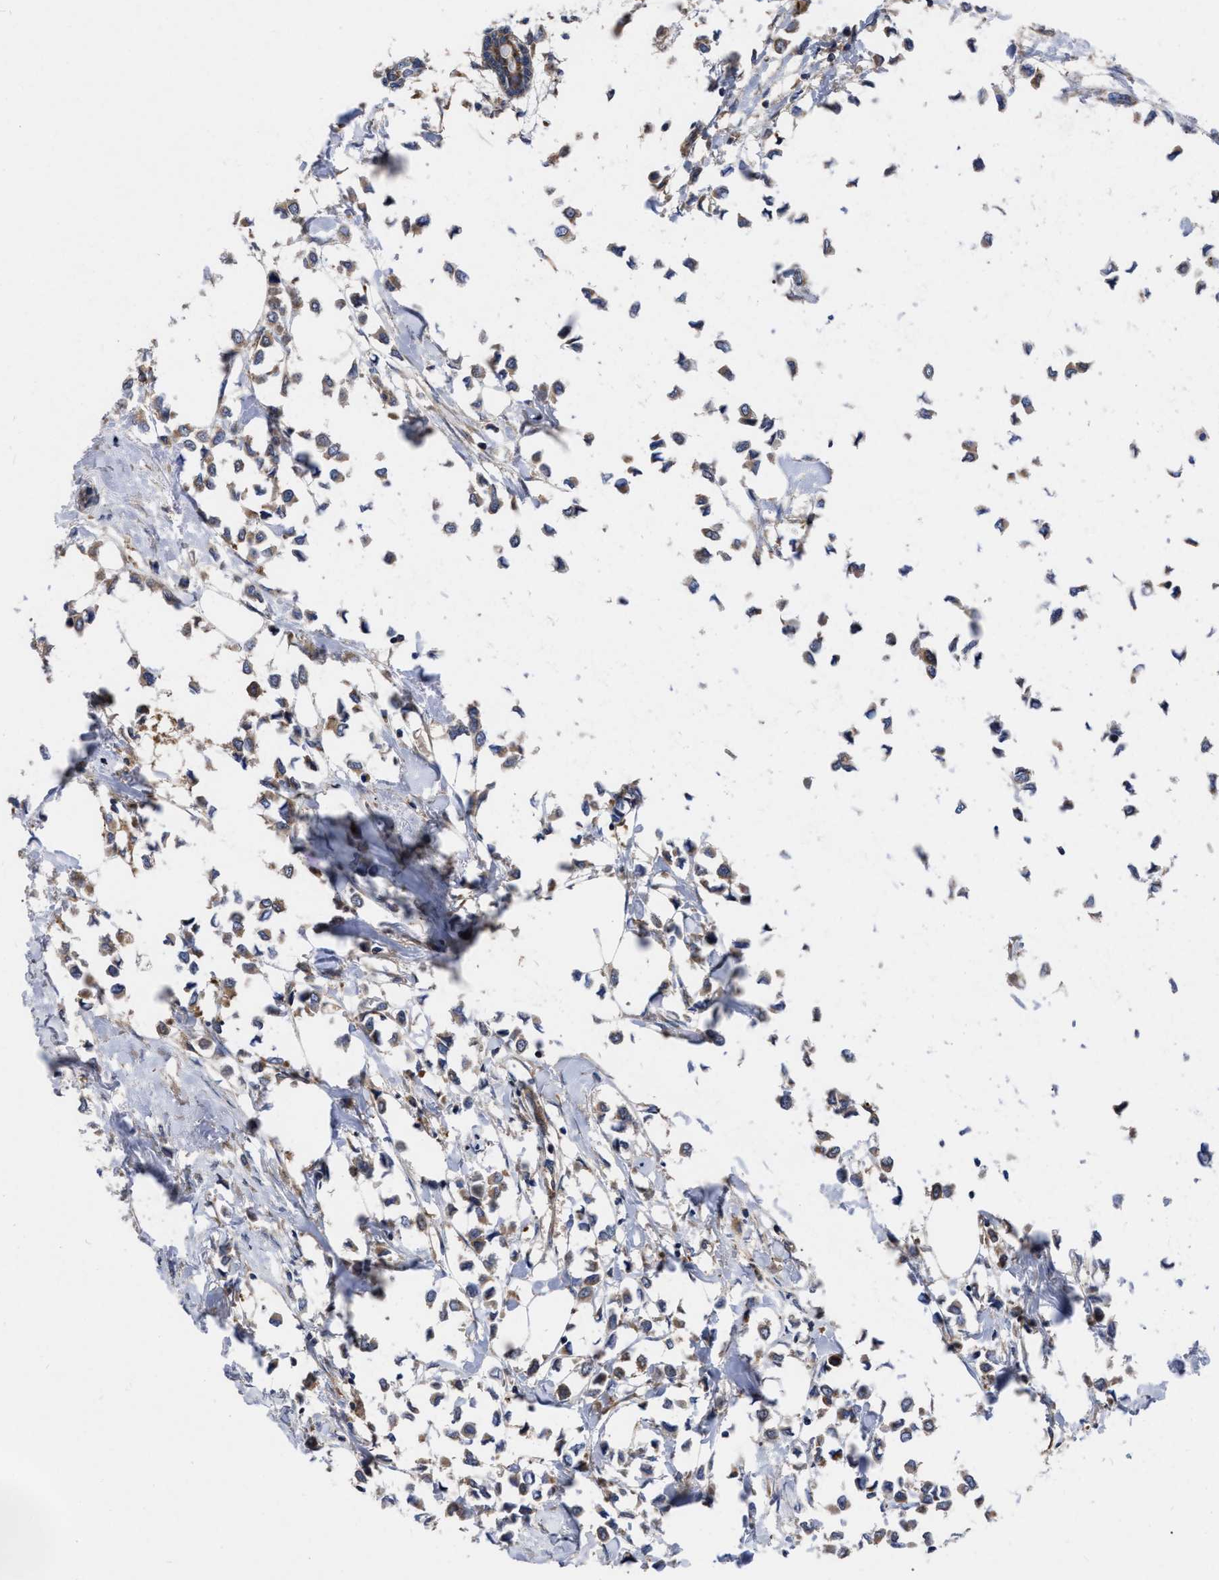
{"staining": {"intensity": "moderate", "quantity": ">75%", "location": "cytoplasmic/membranous"}, "tissue": "breast cancer", "cell_type": "Tumor cells", "image_type": "cancer", "snomed": [{"axis": "morphology", "description": "Lobular carcinoma"}, {"axis": "topography", "description": "Breast"}], "caption": "Immunohistochemistry (IHC) image of breast lobular carcinoma stained for a protein (brown), which shows medium levels of moderate cytoplasmic/membranous positivity in about >75% of tumor cells.", "gene": "CDKN2C", "patient": {"sex": "female", "age": 51}}